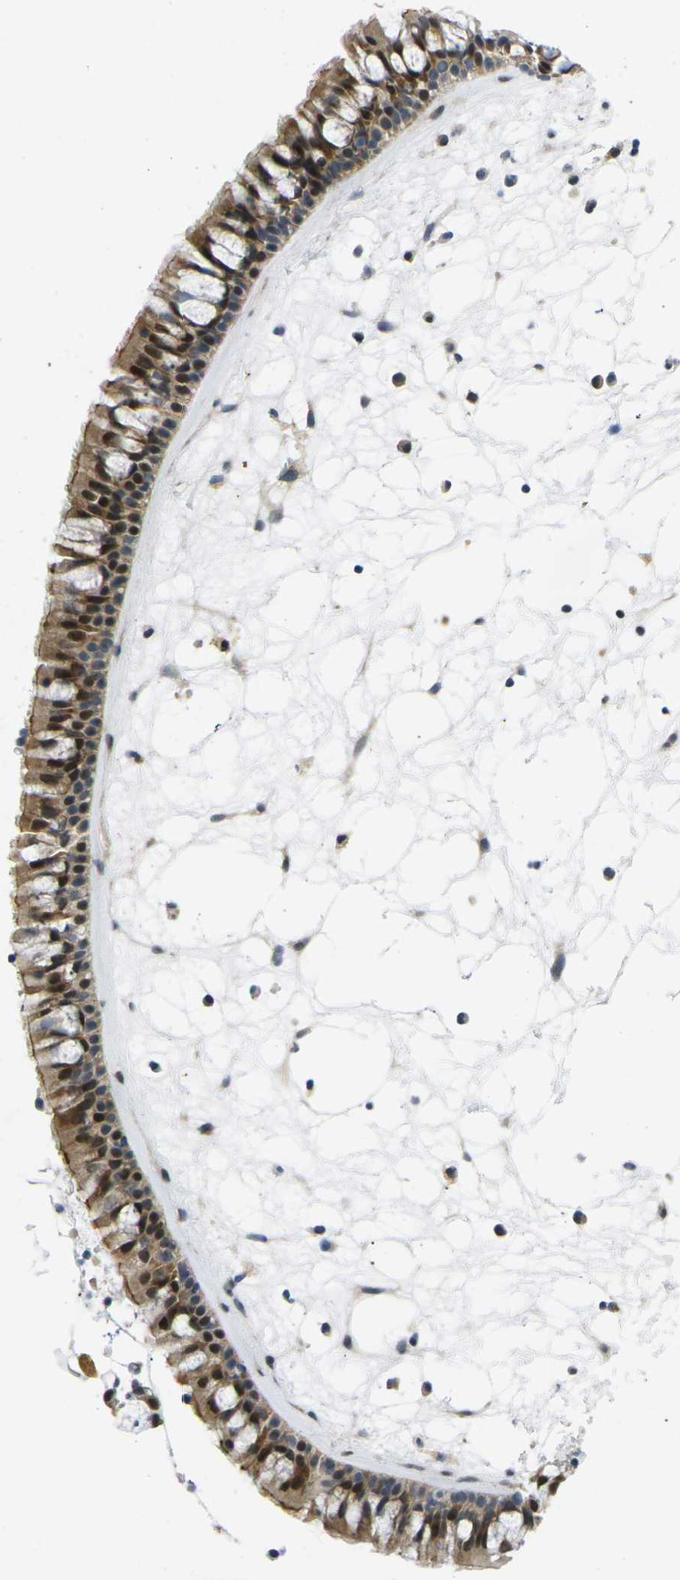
{"staining": {"intensity": "moderate", "quantity": ">75%", "location": "cytoplasmic/membranous,nuclear"}, "tissue": "nasopharynx", "cell_type": "Respiratory epithelial cells", "image_type": "normal", "snomed": [{"axis": "morphology", "description": "Normal tissue, NOS"}, {"axis": "morphology", "description": "Inflammation, NOS"}, {"axis": "topography", "description": "Nasopharynx"}], "caption": "Protein staining exhibits moderate cytoplasmic/membranous,nuclear staining in about >75% of respiratory epithelial cells in unremarkable nasopharynx.", "gene": "ROBO2", "patient": {"sex": "male", "age": 48}}